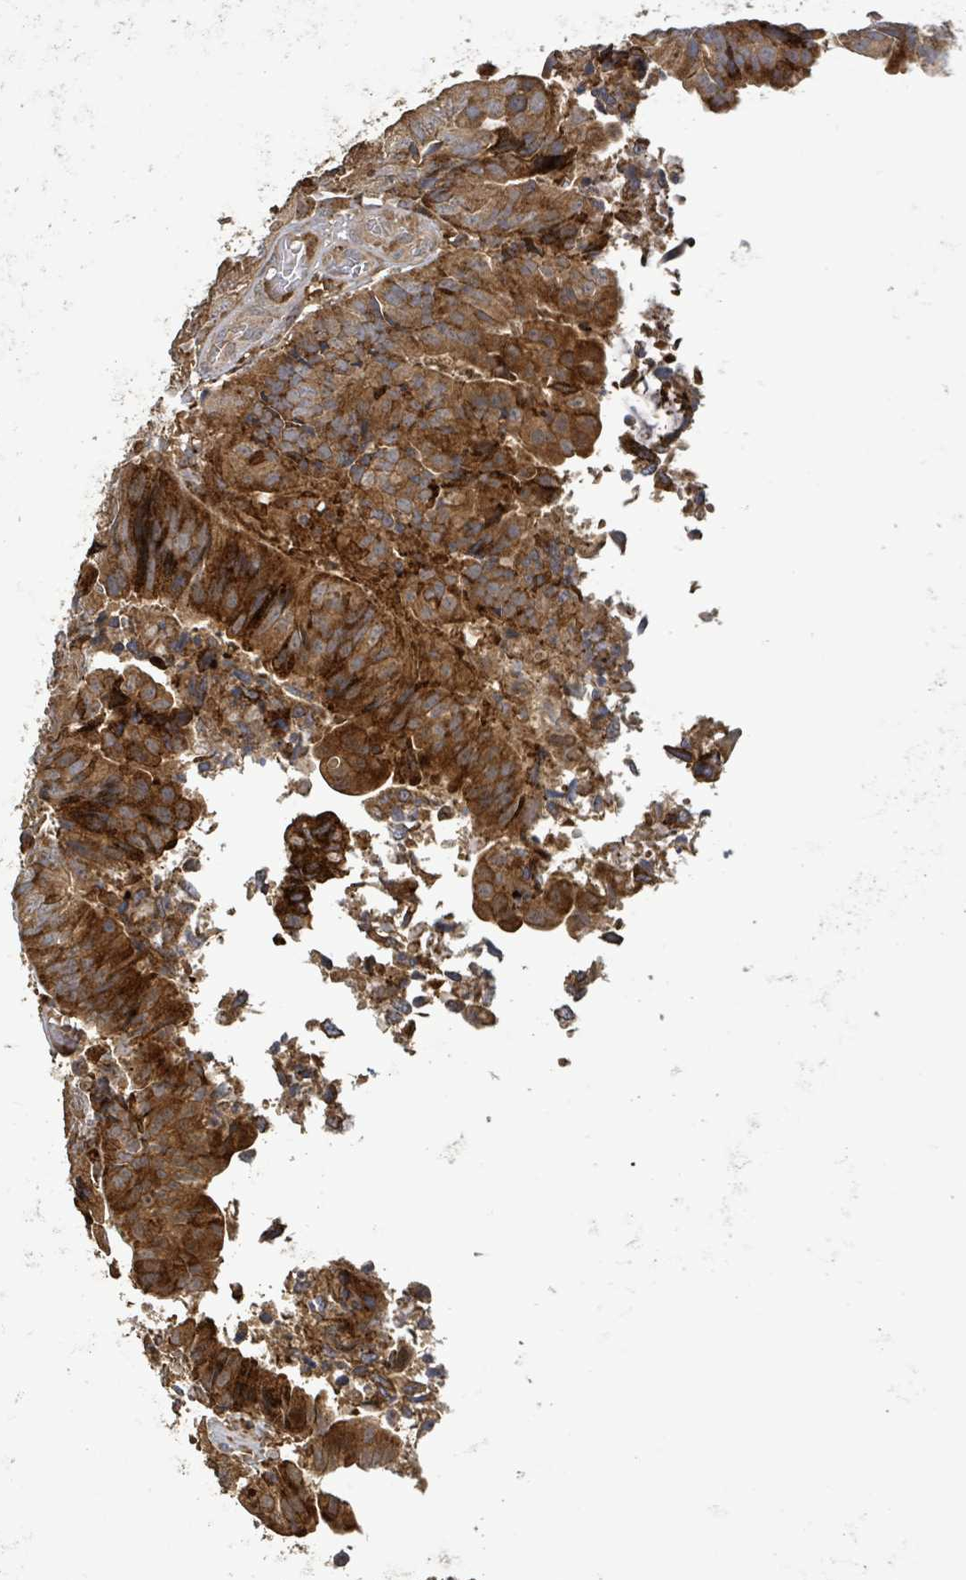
{"staining": {"intensity": "strong", "quantity": ">75%", "location": "cytoplasmic/membranous"}, "tissue": "colorectal cancer", "cell_type": "Tumor cells", "image_type": "cancer", "snomed": [{"axis": "morphology", "description": "Adenocarcinoma, NOS"}, {"axis": "topography", "description": "Colon"}], "caption": "Immunohistochemical staining of colorectal cancer shows high levels of strong cytoplasmic/membranous staining in about >75% of tumor cells. (DAB IHC, brown staining for protein, blue staining for nuclei).", "gene": "STARD4", "patient": {"sex": "female", "age": 67}}